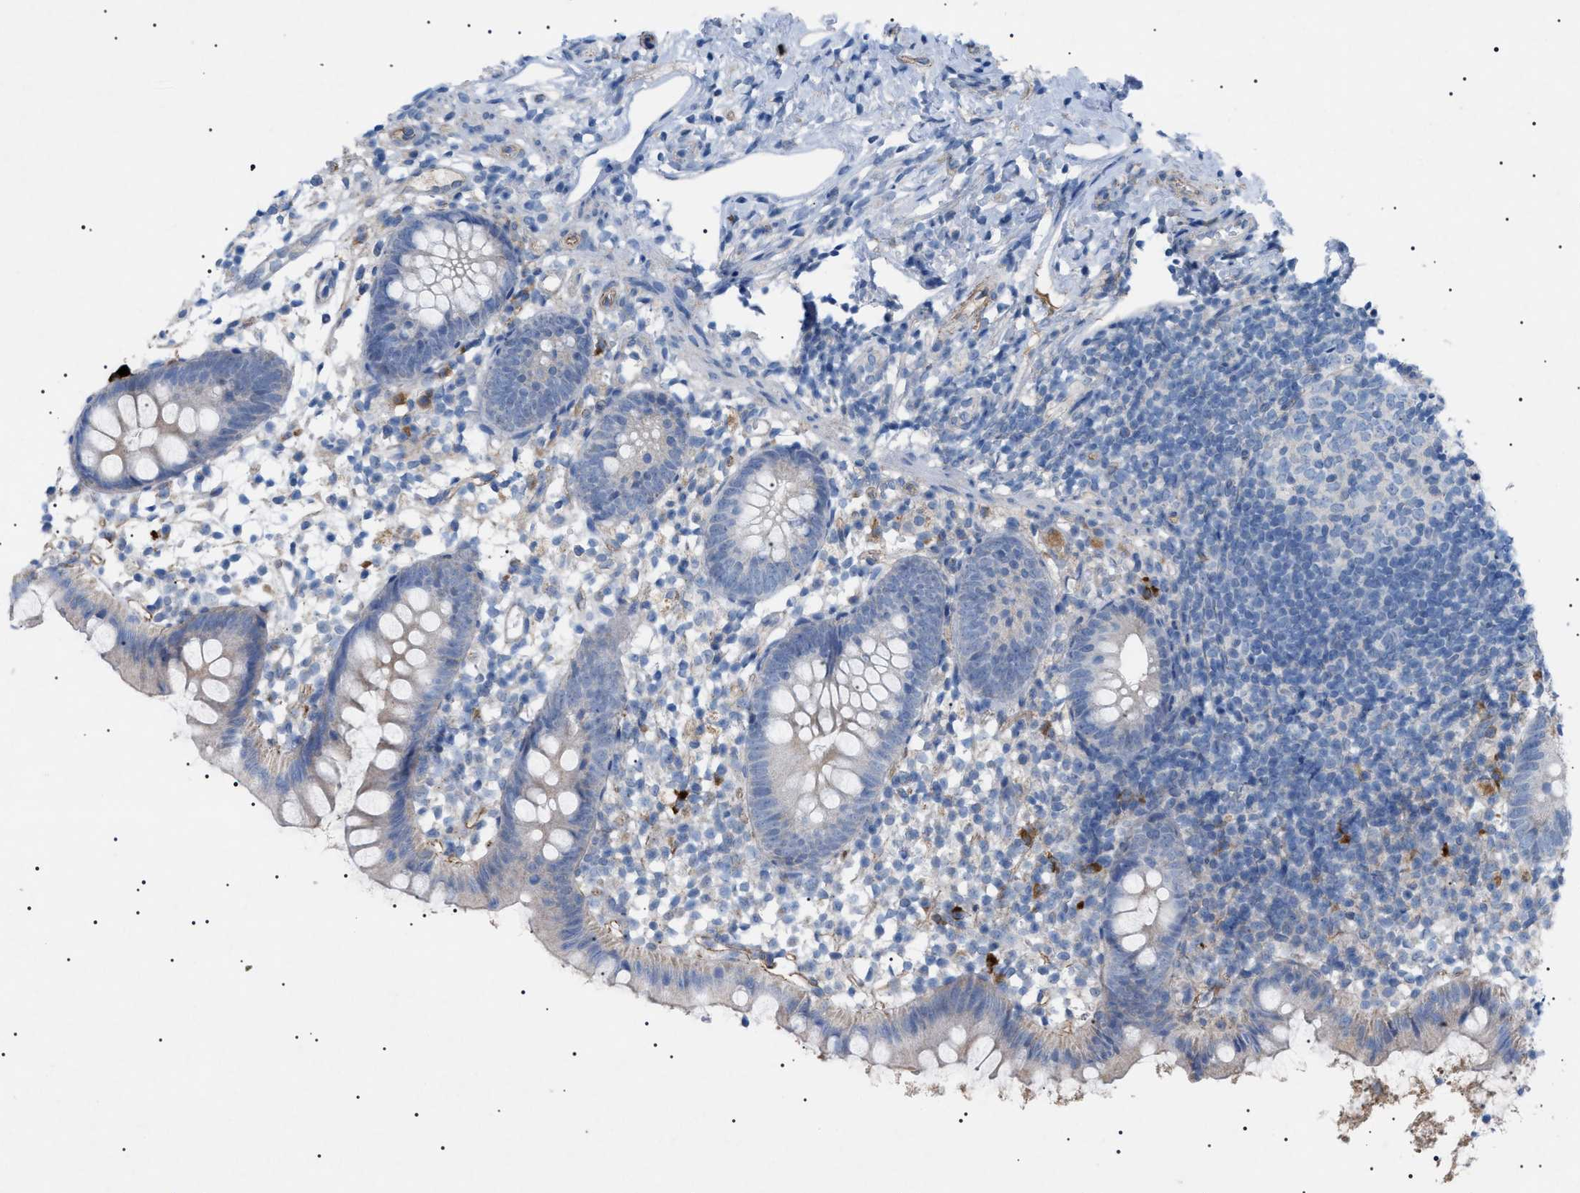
{"staining": {"intensity": "weak", "quantity": "<25%", "location": "cytoplasmic/membranous"}, "tissue": "appendix", "cell_type": "Glandular cells", "image_type": "normal", "snomed": [{"axis": "morphology", "description": "Normal tissue, NOS"}, {"axis": "topography", "description": "Appendix"}], "caption": "A high-resolution photomicrograph shows immunohistochemistry (IHC) staining of unremarkable appendix, which reveals no significant expression in glandular cells. (DAB immunohistochemistry visualized using brightfield microscopy, high magnification).", "gene": "ADAMTS1", "patient": {"sex": "female", "age": 20}}